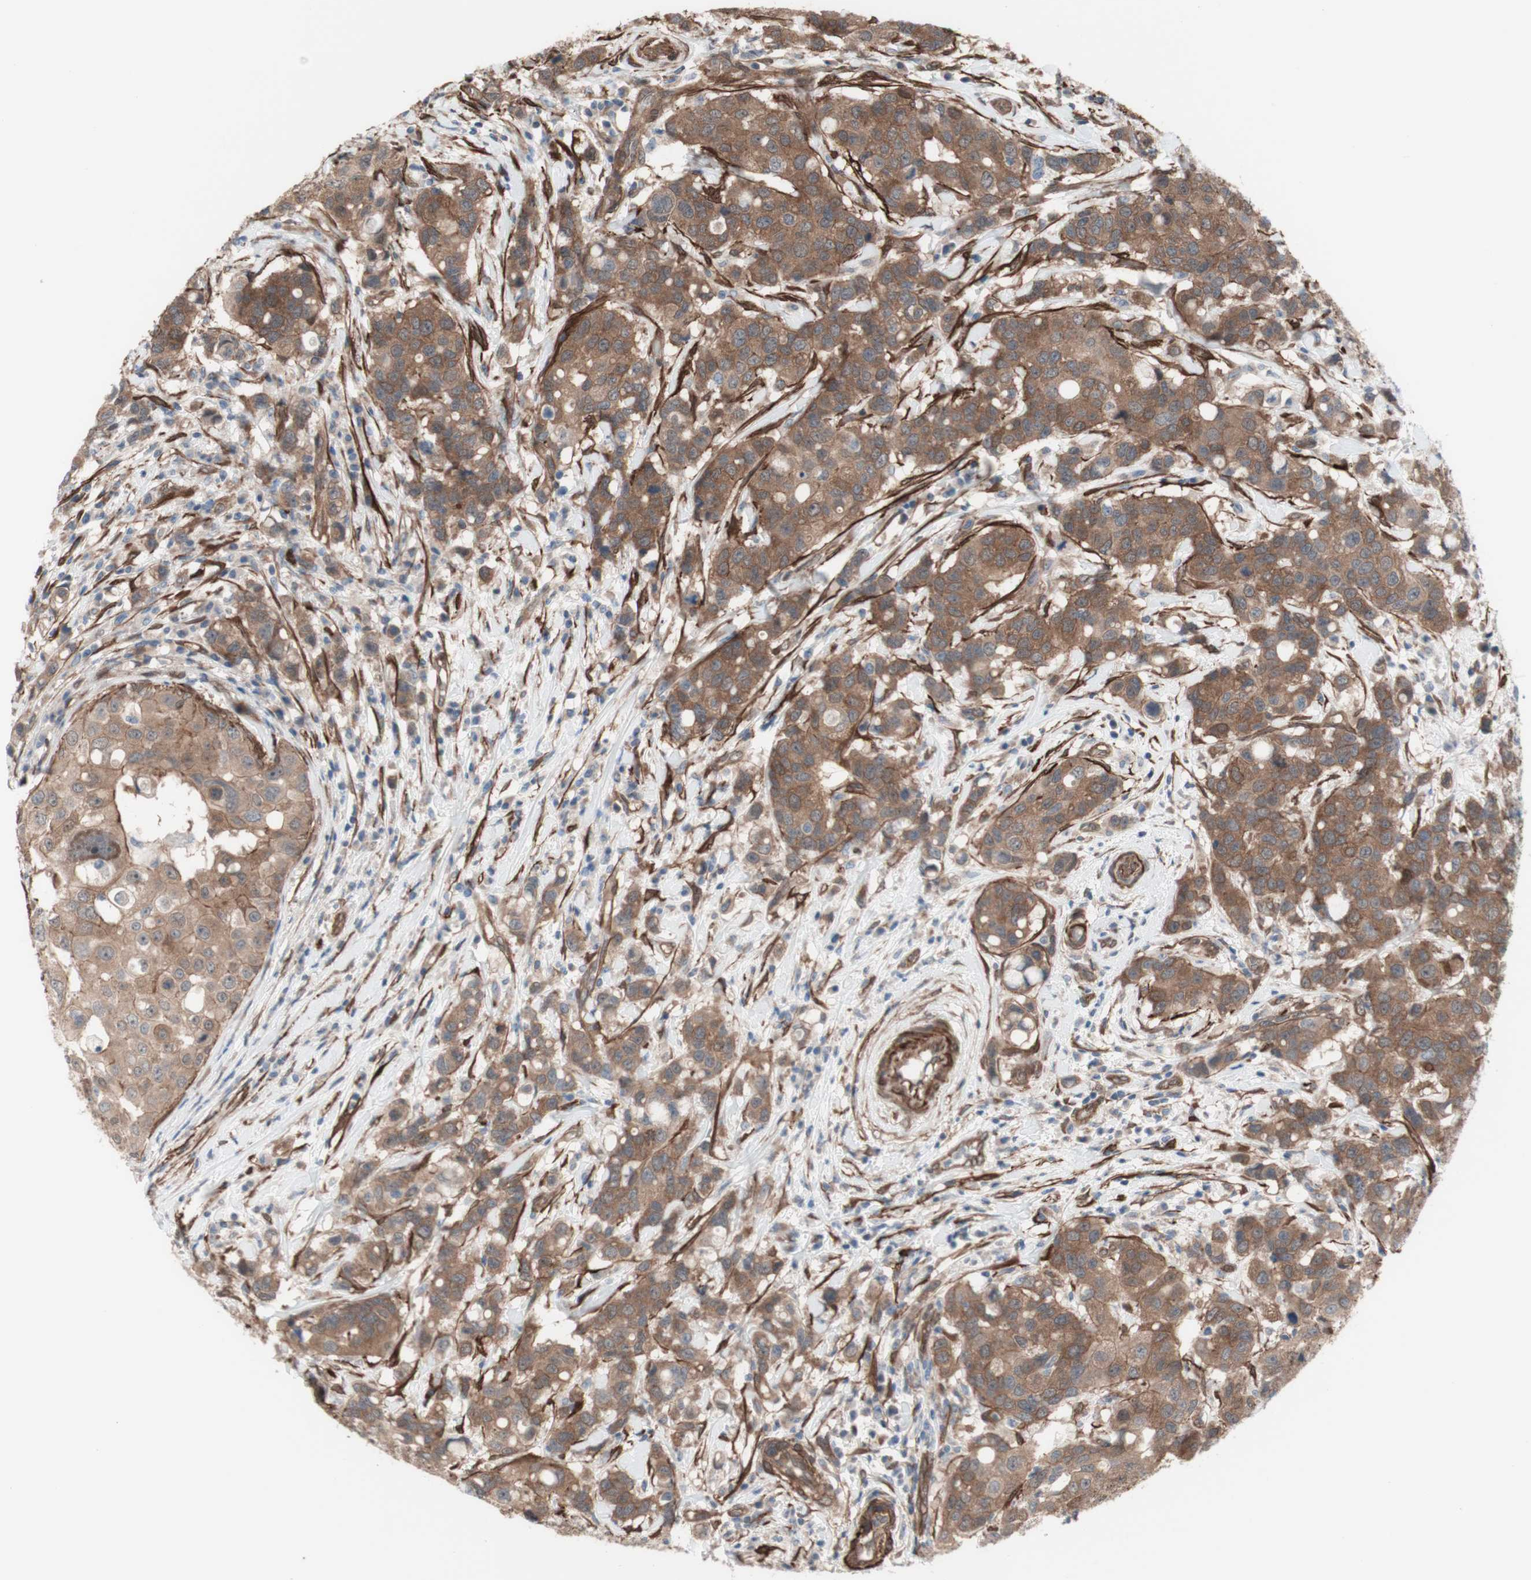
{"staining": {"intensity": "moderate", "quantity": ">75%", "location": "cytoplasmic/membranous"}, "tissue": "breast cancer", "cell_type": "Tumor cells", "image_type": "cancer", "snomed": [{"axis": "morphology", "description": "Duct carcinoma"}, {"axis": "topography", "description": "Breast"}], "caption": "Moderate cytoplasmic/membranous staining is seen in about >75% of tumor cells in breast cancer.", "gene": "CNN3", "patient": {"sex": "female", "age": 27}}